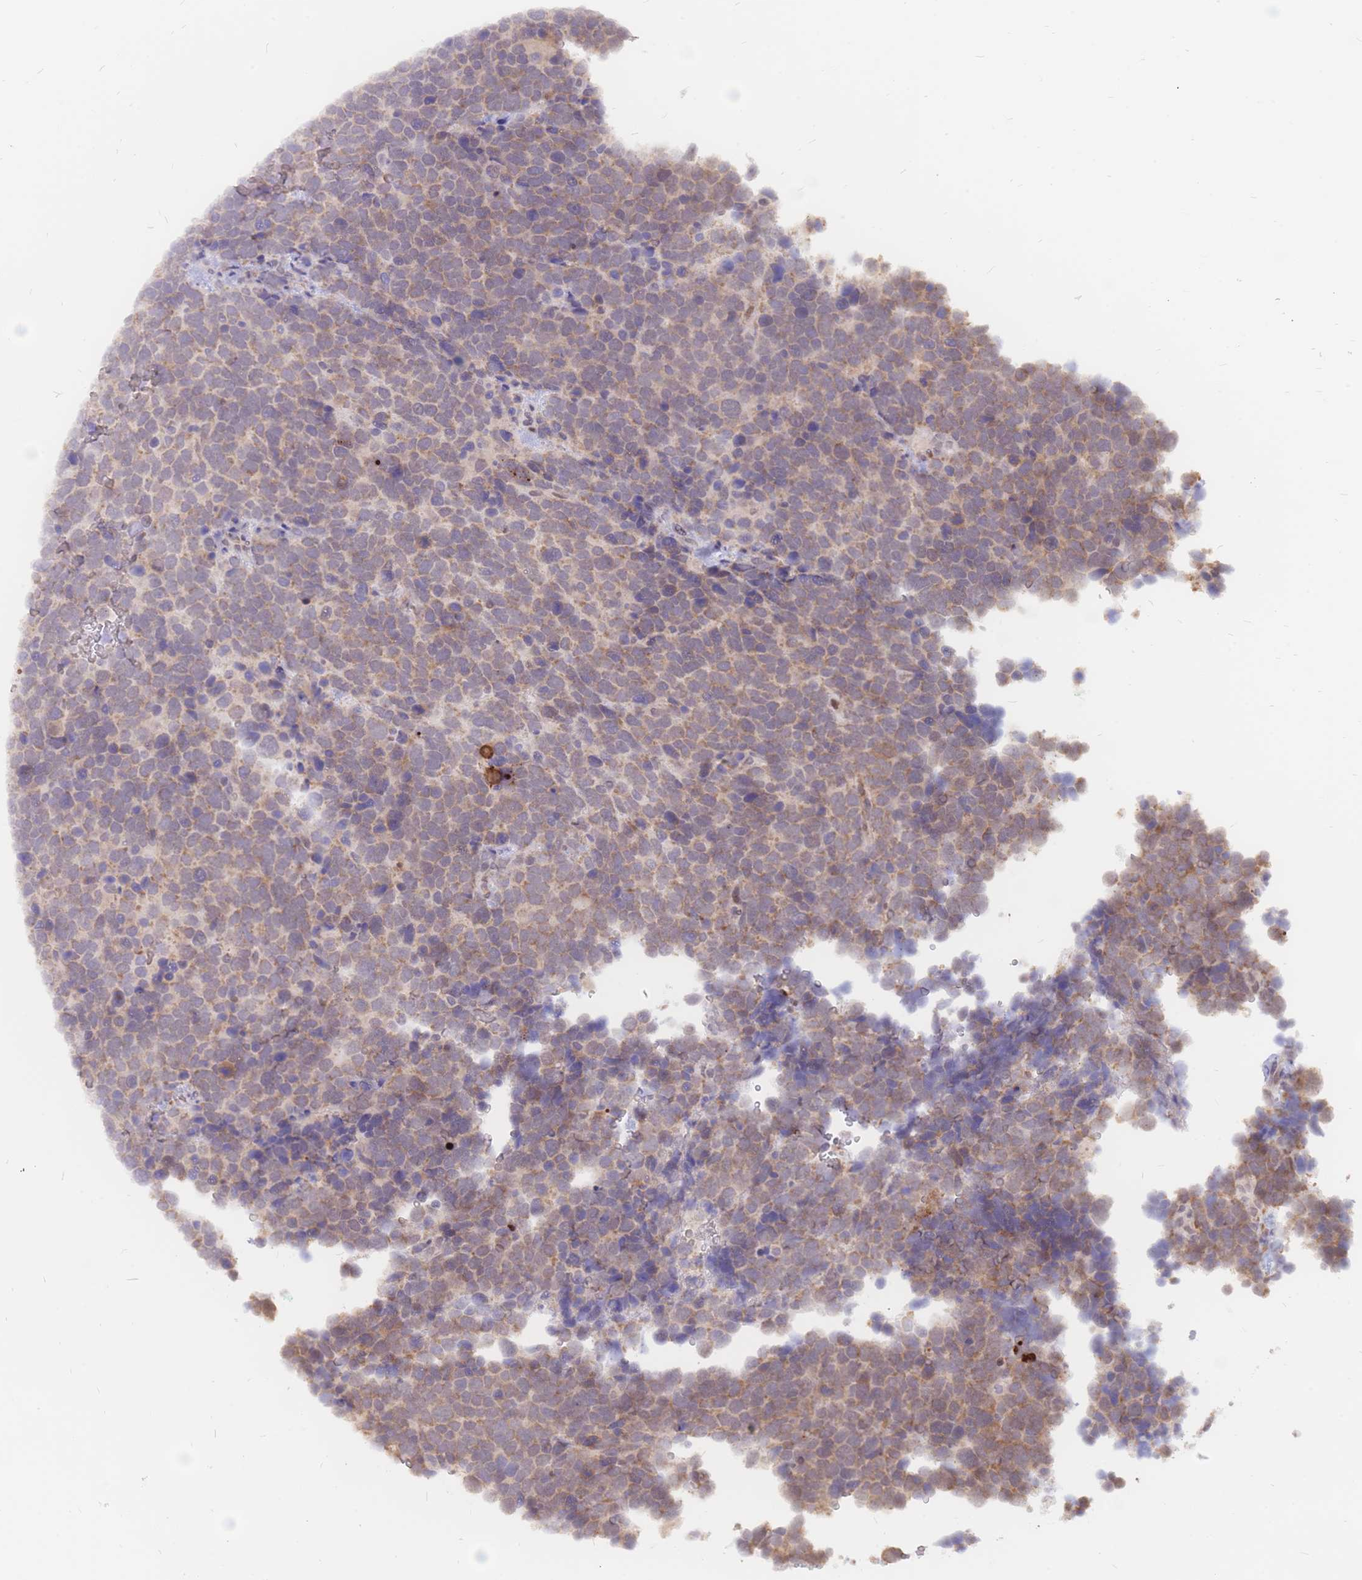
{"staining": {"intensity": "weak", "quantity": ">75%", "location": "cytoplasmic/membranous"}, "tissue": "urothelial cancer", "cell_type": "Tumor cells", "image_type": "cancer", "snomed": [{"axis": "morphology", "description": "Urothelial carcinoma, High grade"}, {"axis": "topography", "description": "Urinary bladder"}], "caption": "This is an image of immunohistochemistry (IHC) staining of urothelial cancer, which shows weak positivity in the cytoplasmic/membranous of tumor cells.", "gene": "ADD2", "patient": {"sex": "female", "age": 82}}